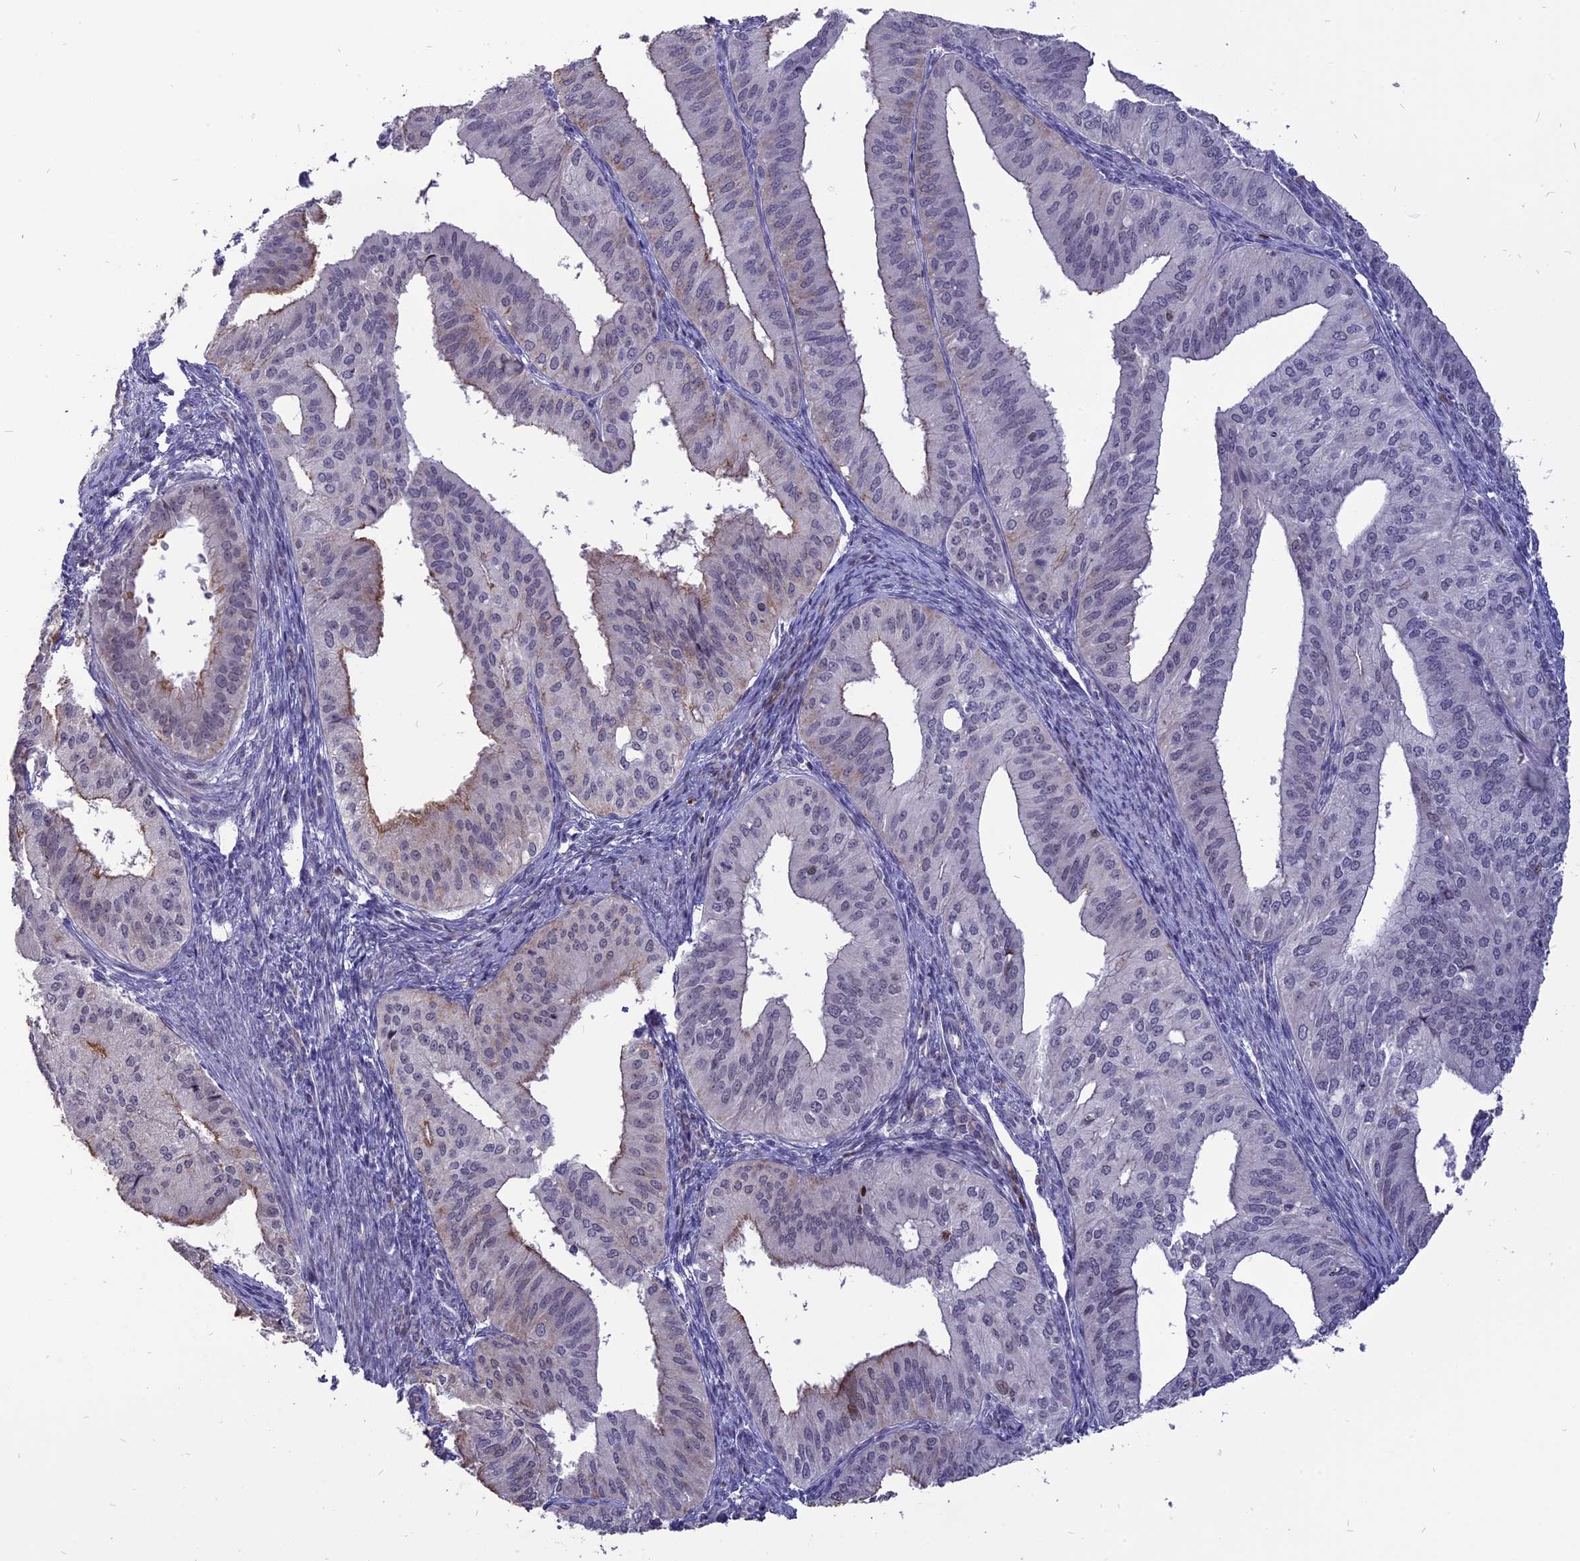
{"staining": {"intensity": "negative", "quantity": "none", "location": "none"}, "tissue": "endometrial cancer", "cell_type": "Tumor cells", "image_type": "cancer", "snomed": [{"axis": "morphology", "description": "Adenocarcinoma, NOS"}, {"axis": "topography", "description": "Endometrium"}], "caption": "Immunohistochemistry image of adenocarcinoma (endometrial) stained for a protein (brown), which displays no expression in tumor cells.", "gene": "TMEM263", "patient": {"sex": "female", "age": 50}}